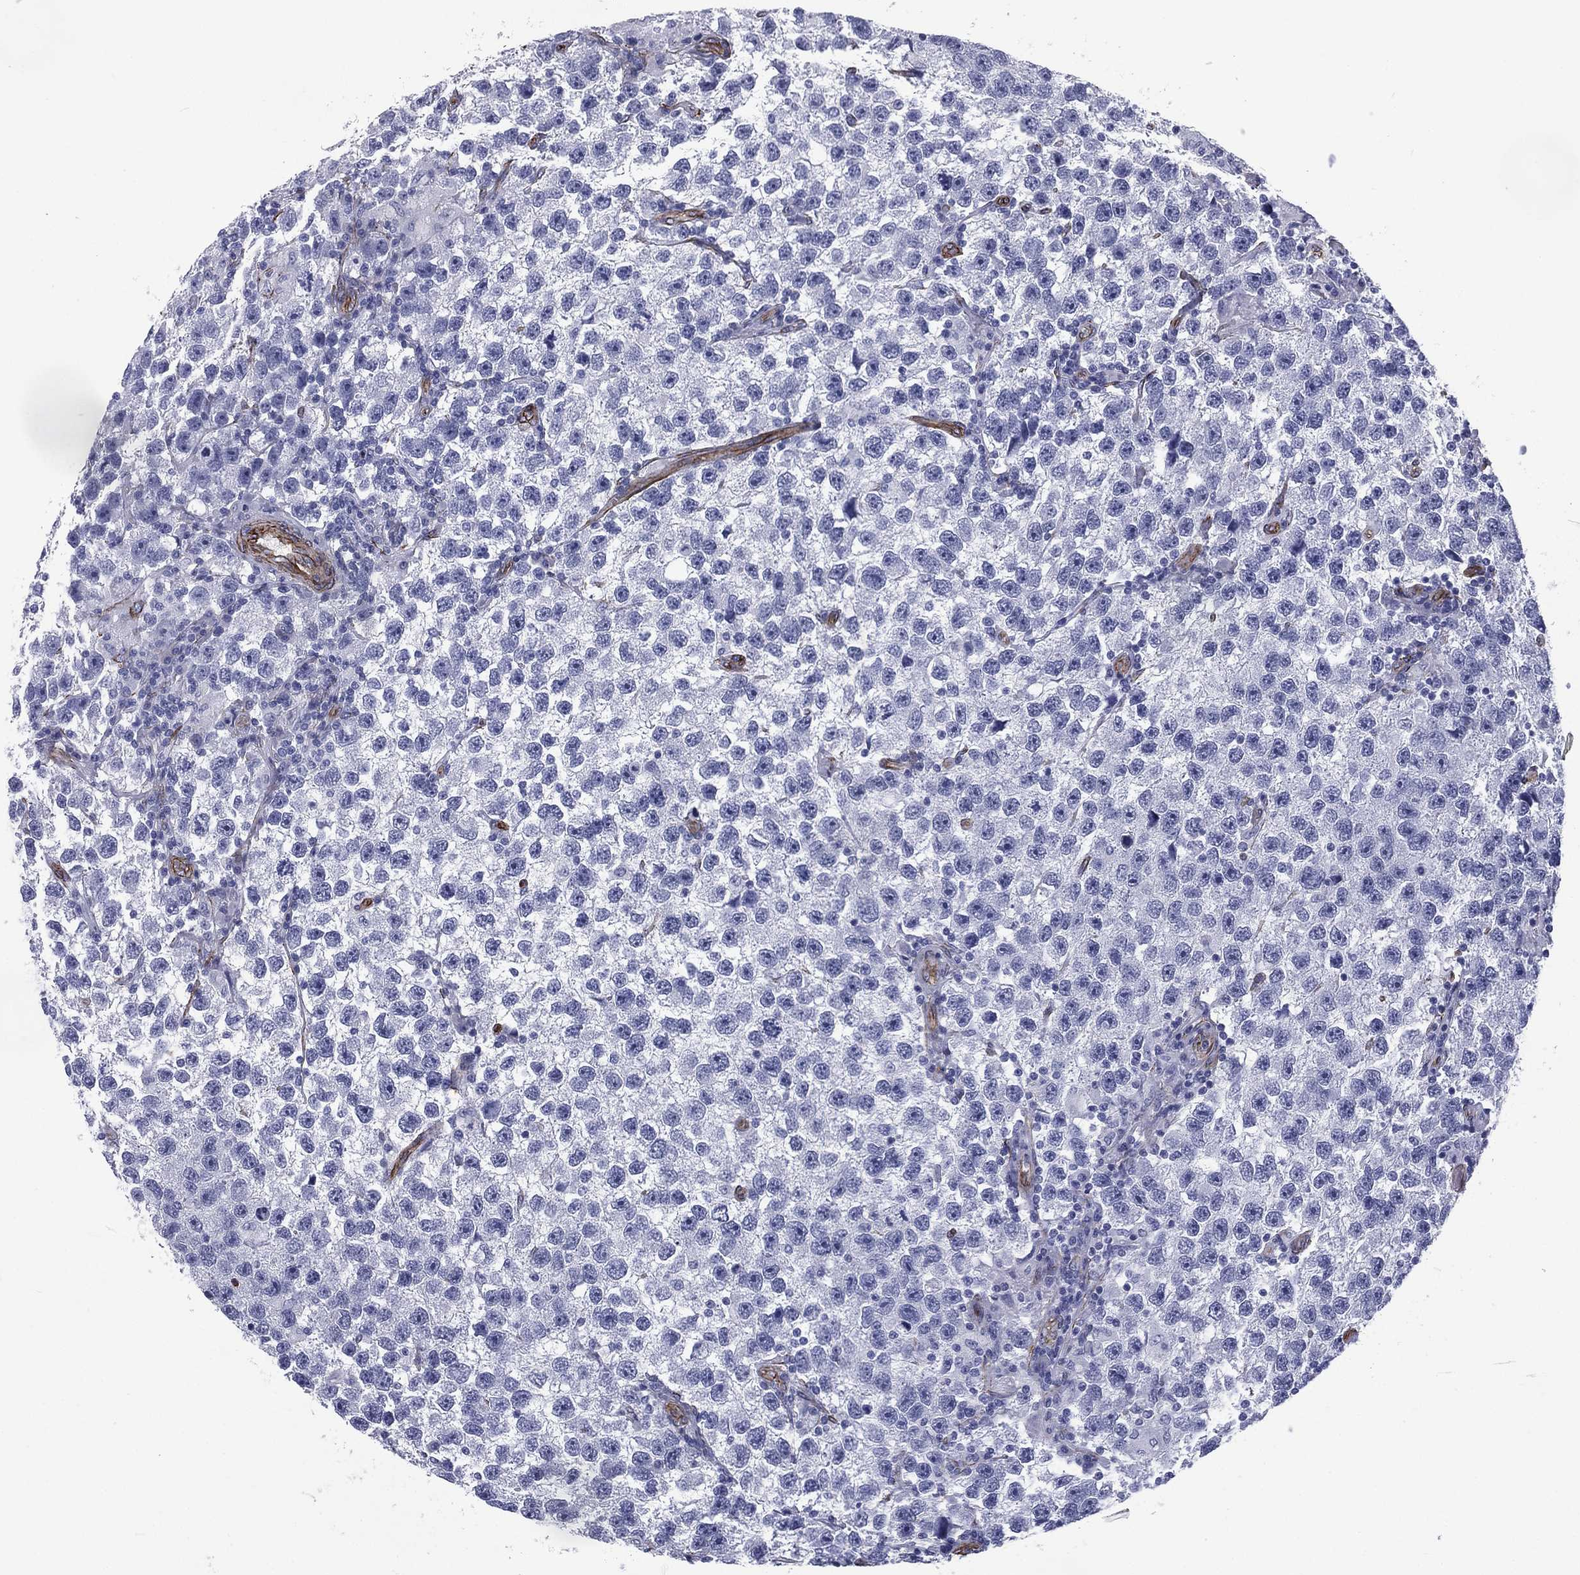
{"staining": {"intensity": "negative", "quantity": "none", "location": "none"}, "tissue": "testis cancer", "cell_type": "Tumor cells", "image_type": "cancer", "snomed": [{"axis": "morphology", "description": "Seminoma, NOS"}, {"axis": "topography", "description": "Testis"}], "caption": "The IHC histopathology image has no significant expression in tumor cells of seminoma (testis) tissue.", "gene": "CAVIN3", "patient": {"sex": "male", "age": 26}}